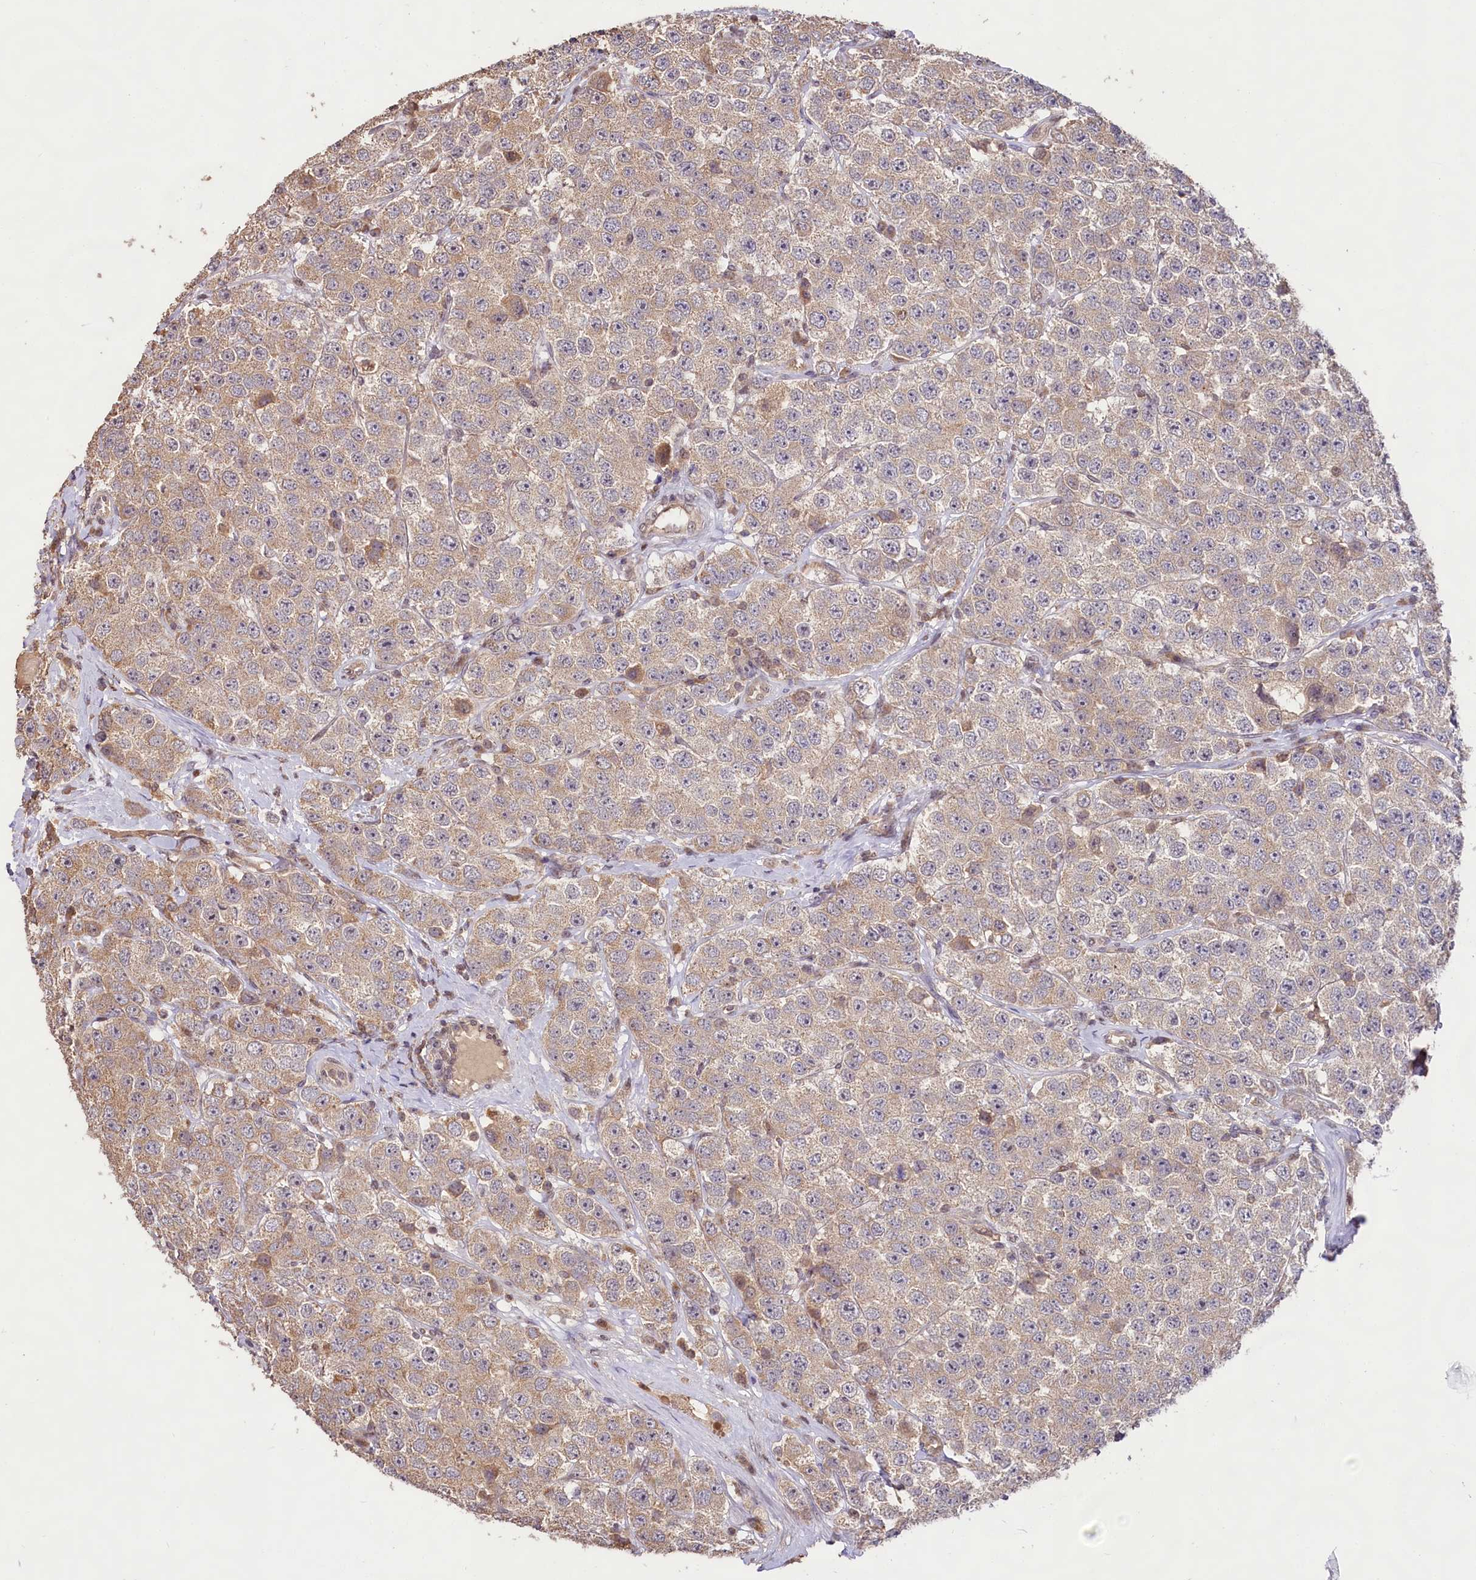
{"staining": {"intensity": "weak", "quantity": "25%-75%", "location": "cytoplasmic/membranous,nuclear"}, "tissue": "testis cancer", "cell_type": "Tumor cells", "image_type": "cancer", "snomed": [{"axis": "morphology", "description": "Seminoma, NOS"}, {"axis": "topography", "description": "Testis"}], "caption": "Testis seminoma stained with DAB immunohistochemistry exhibits low levels of weak cytoplasmic/membranous and nuclear positivity in about 25%-75% of tumor cells.", "gene": "RRP8", "patient": {"sex": "male", "age": 28}}